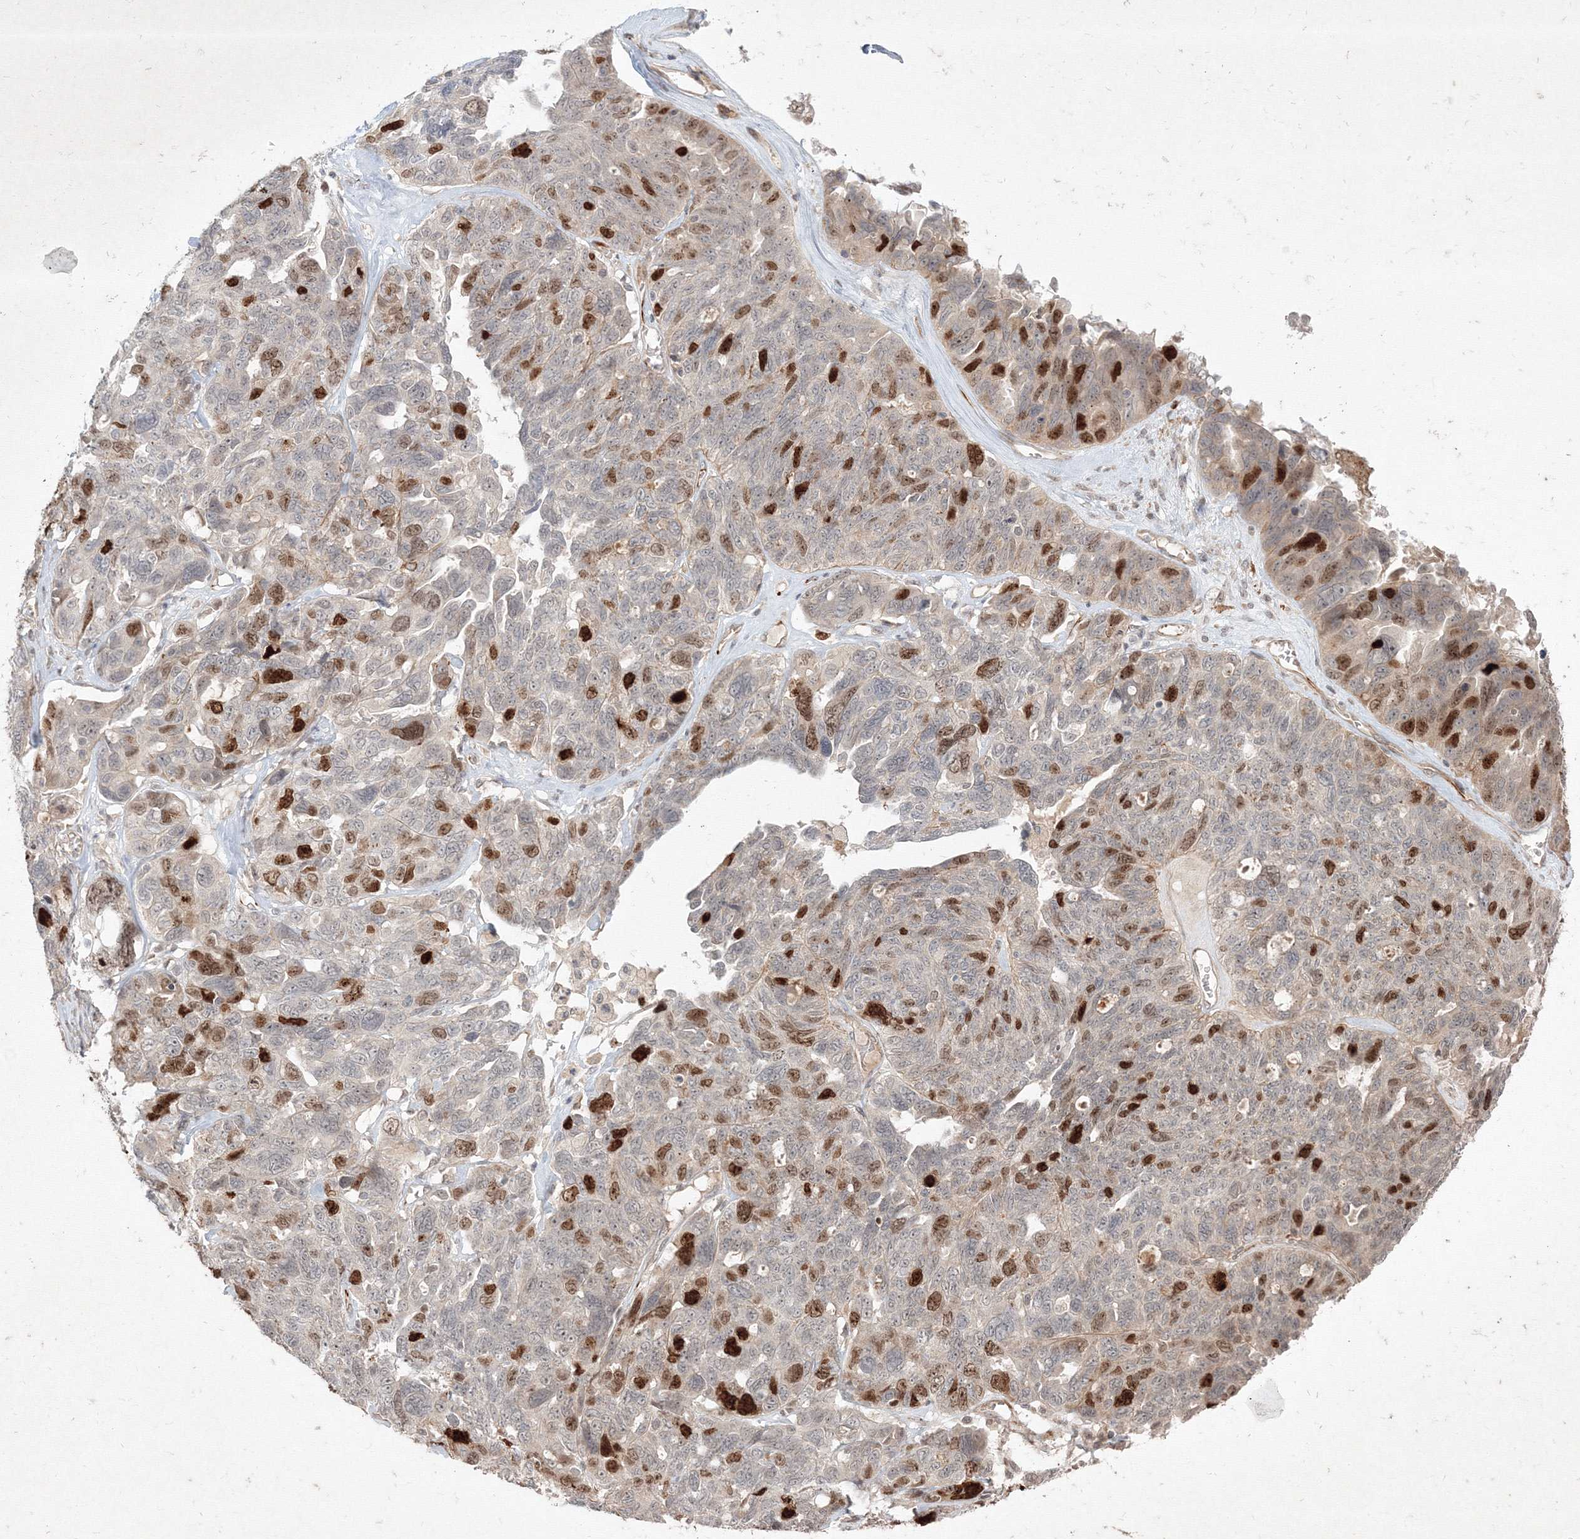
{"staining": {"intensity": "strong", "quantity": "25%-75%", "location": "nuclear"}, "tissue": "ovarian cancer", "cell_type": "Tumor cells", "image_type": "cancer", "snomed": [{"axis": "morphology", "description": "Cystadenocarcinoma, serous, NOS"}, {"axis": "topography", "description": "Ovary"}], "caption": "A photomicrograph of ovarian cancer (serous cystadenocarcinoma) stained for a protein displays strong nuclear brown staining in tumor cells. Using DAB (brown) and hematoxylin (blue) stains, captured at high magnification using brightfield microscopy.", "gene": "KIF20A", "patient": {"sex": "female", "age": 79}}